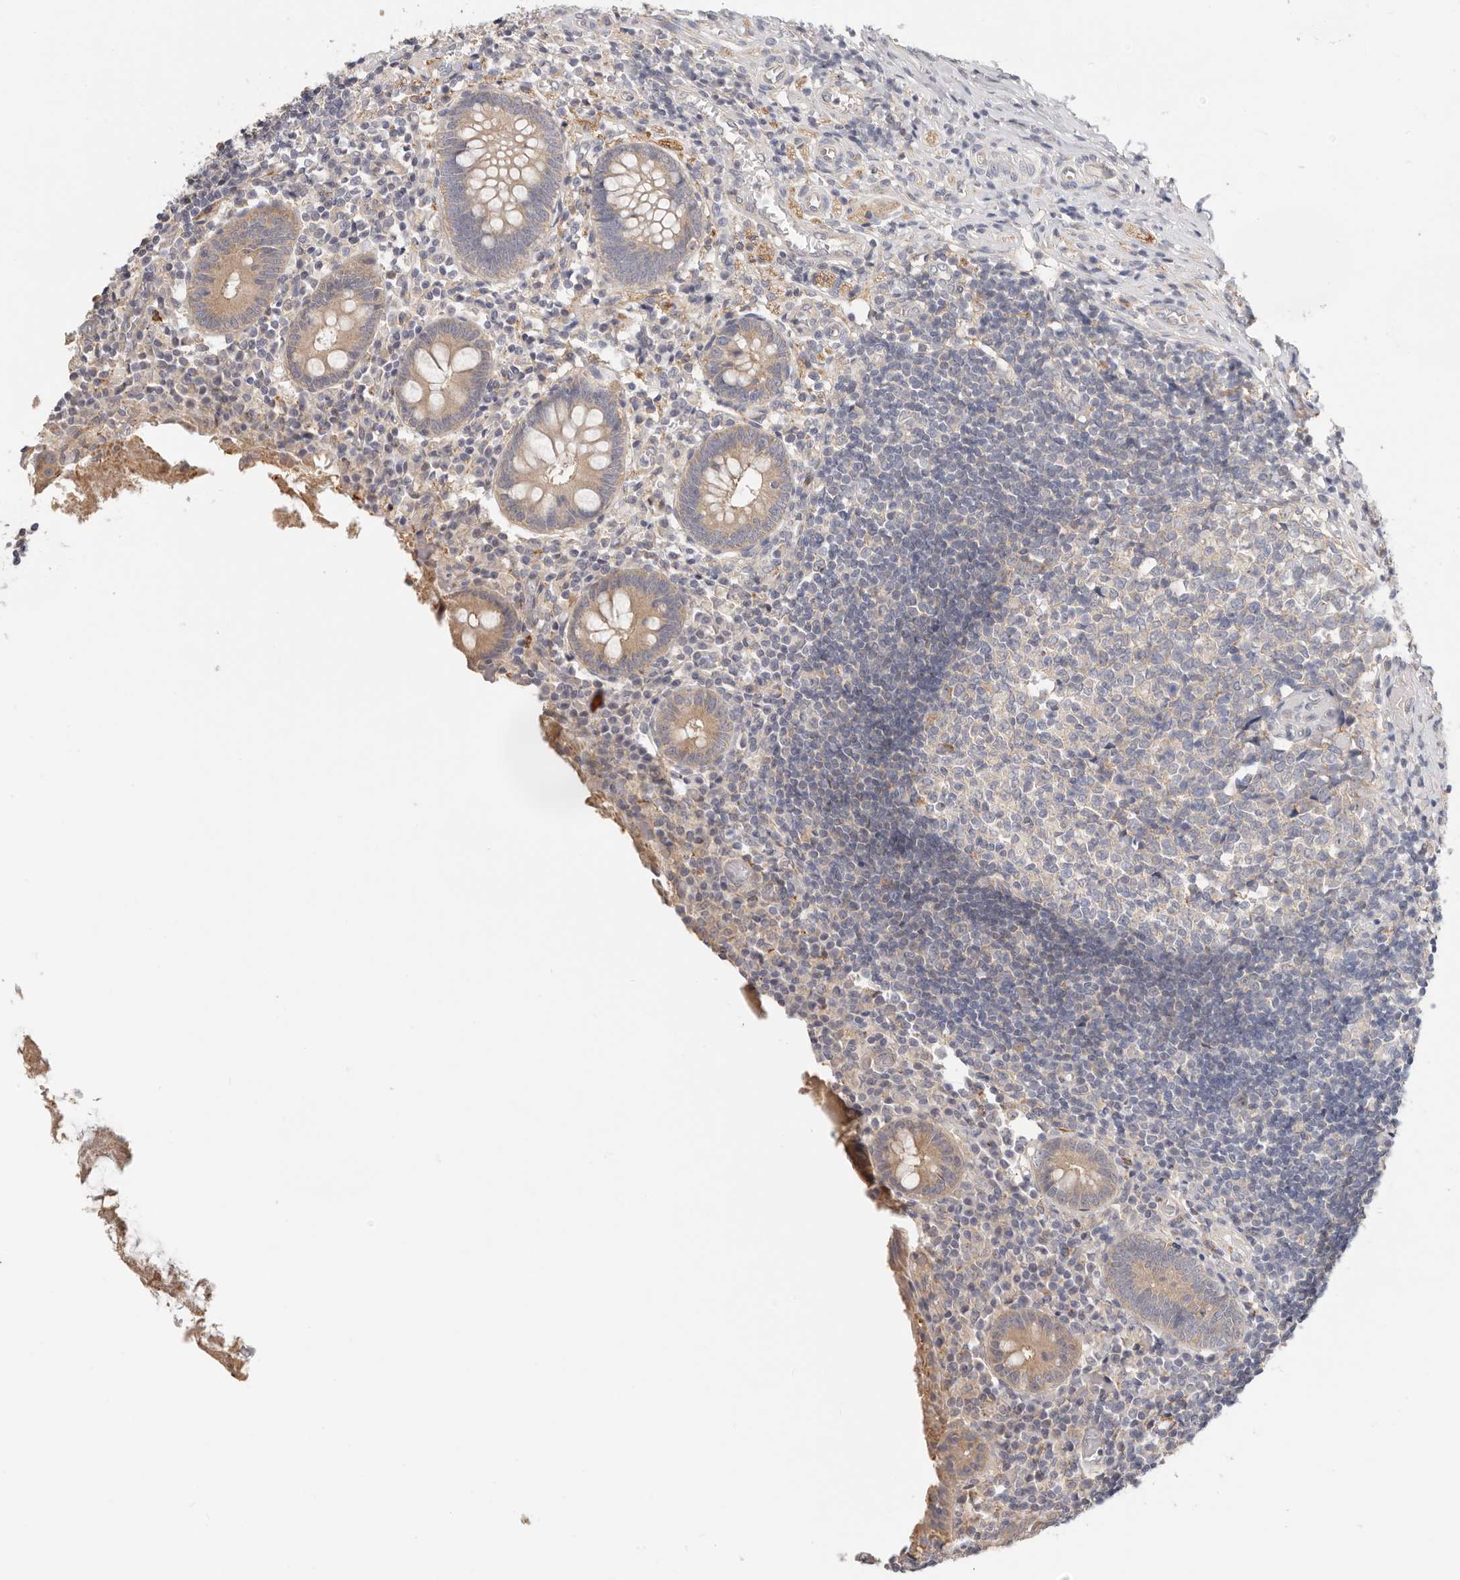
{"staining": {"intensity": "weak", "quantity": ">75%", "location": "cytoplasmic/membranous"}, "tissue": "appendix", "cell_type": "Glandular cells", "image_type": "normal", "snomed": [{"axis": "morphology", "description": "Normal tissue, NOS"}, {"axis": "topography", "description": "Appendix"}], "caption": "A photomicrograph of appendix stained for a protein shows weak cytoplasmic/membranous brown staining in glandular cells. (DAB = brown stain, brightfield microscopy at high magnification).", "gene": "AFDN", "patient": {"sex": "female", "age": 17}}